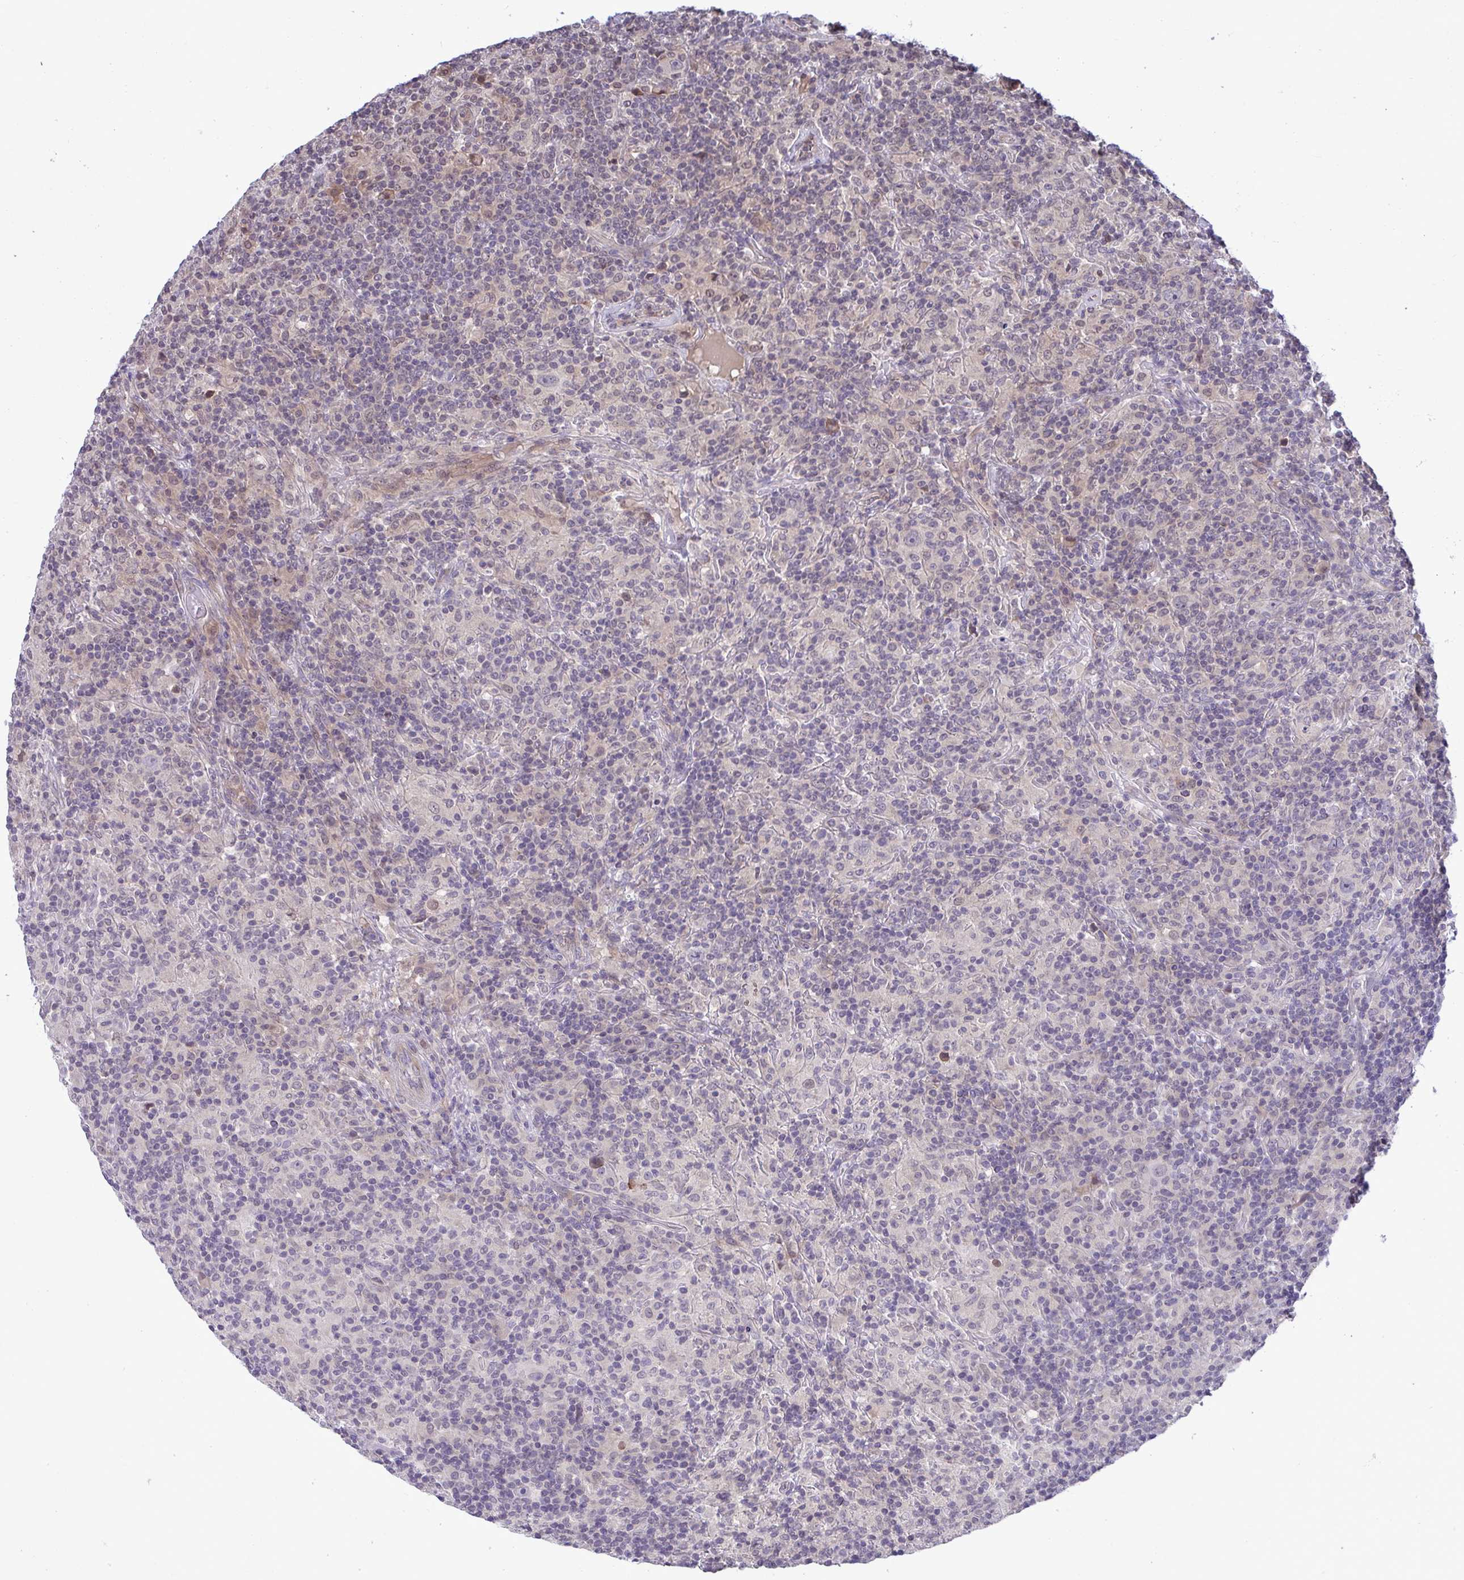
{"staining": {"intensity": "negative", "quantity": "none", "location": "none"}, "tissue": "lymphoma", "cell_type": "Tumor cells", "image_type": "cancer", "snomed": [{"axis": "morphology", "description": "Hodgkin's disease, NOS"}, {"axis": "topography", "description": "Lymph node"}], "caption": "Lymphoma was stained to show a protein in brown. There is no significant positivity in tumor cells.", "gene": "C9orf64", "patient": {"sex": "male", "age": 70}}